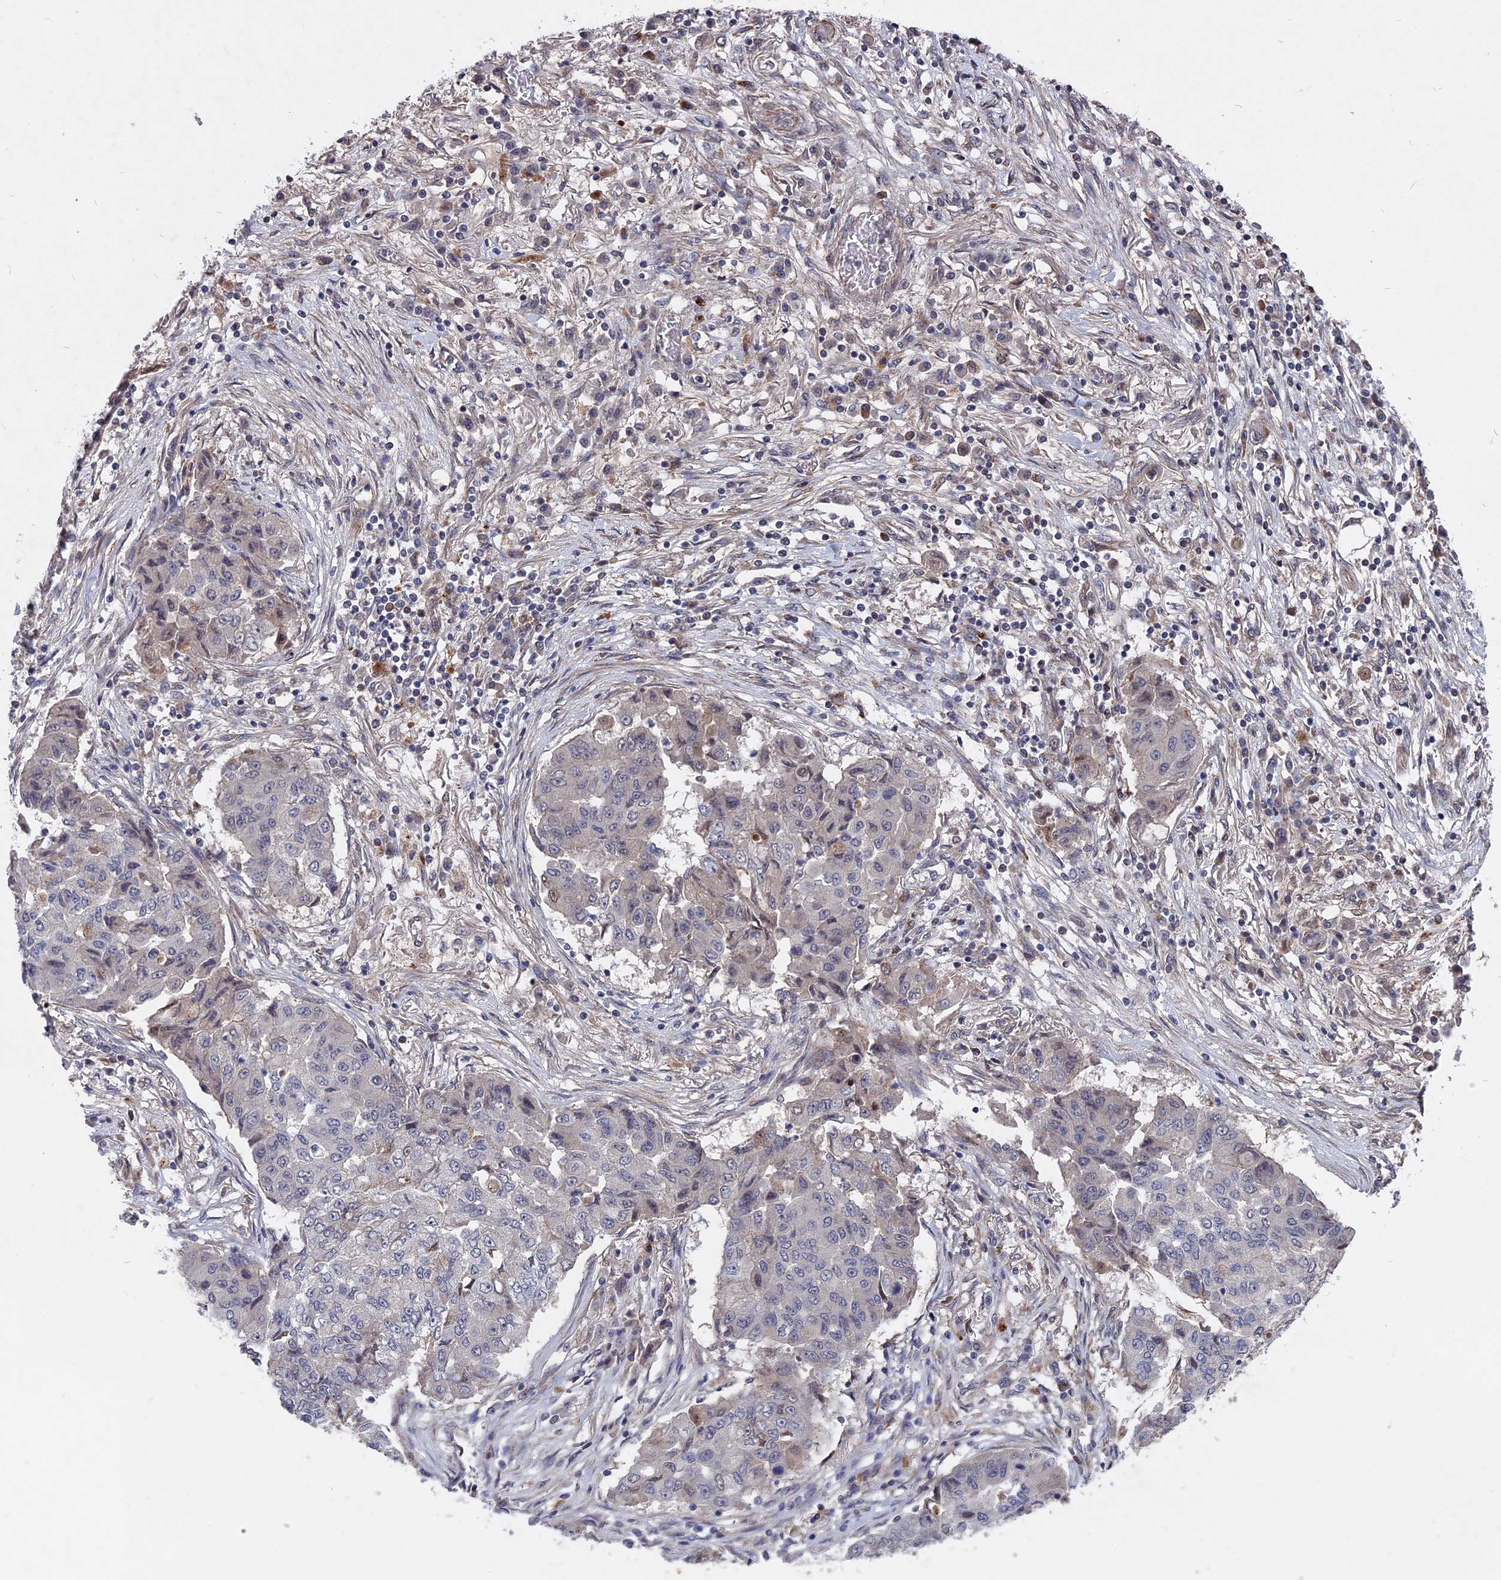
{"staining": {"intensity": "negative", "quantity": "none", "location": "none"}, "tissue": "lung cancer", "cell_type": "Tumor cells", "image_type": "cancer", "snomed": [{"axis": "morphology", "description": "Squamous cell carcinoma, NOS"}, {"axis": "topography", "description": "Lung"}], "caption": "Immunohistochemistry (IHC) of human squamous cell carcinoma (lung) exhibits no positivity in tumor cells.", "gene": "NOSIP", "patient": {"sex": "male", "age": 74}}